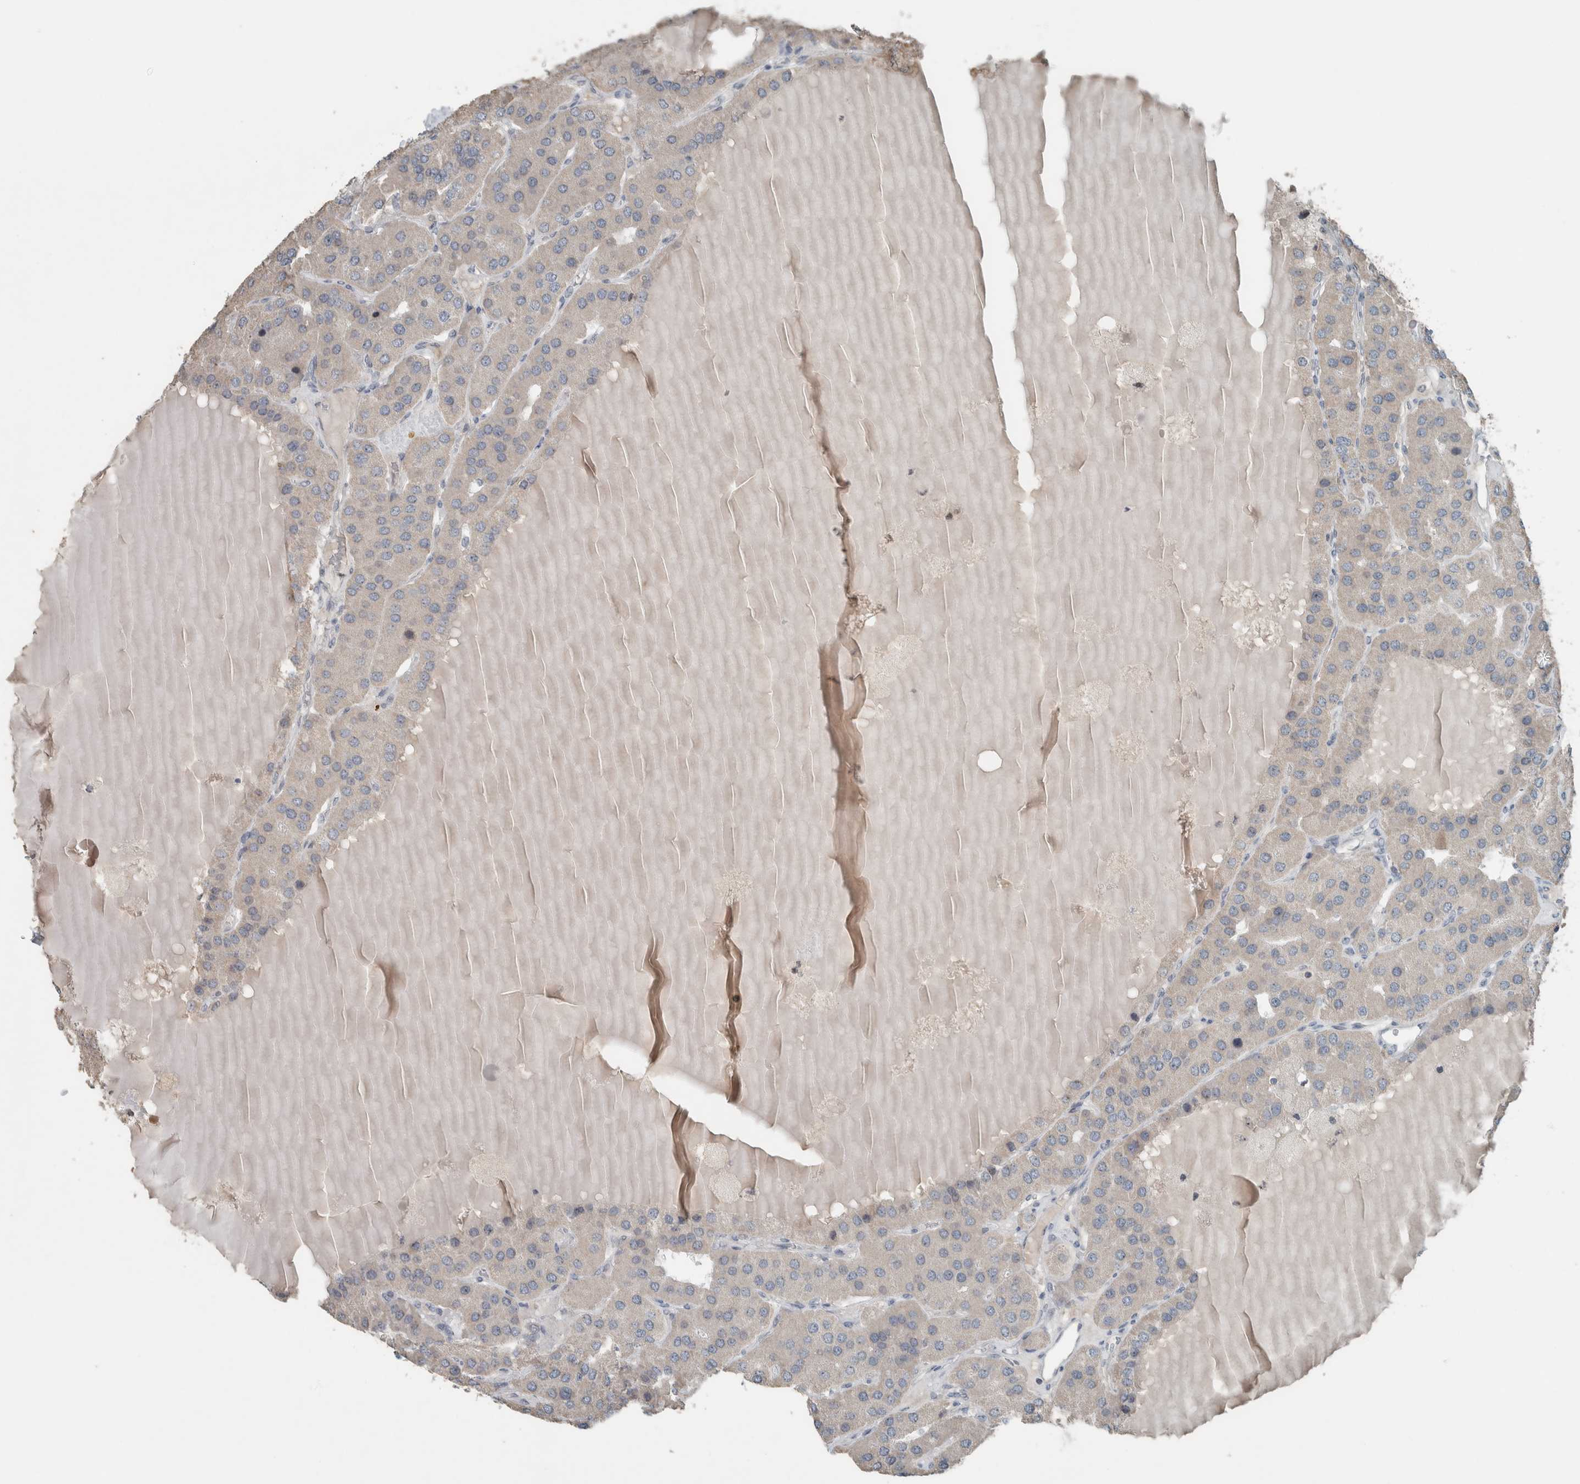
{"staining": {"intensity": "weak", "quantity": "<25%", "location": "cytoplasmic/membranous"}, "tissue": "parathyroid gland", "cell_type": "Glandular cells", "image_type": "normal", "snomed": [{"axis": "morphology", "description": "Normal tissue, NOS"}, {"axis": "morphology", "description": "Adenoma, NOS"}, {"axis": "topography", "description": "Parathyroid gland"}], "caption": "Glandular cells are negative for protein expression in unremarkable human parathyroid gland.", "gene": "RPF1", "patient": {"sex": "female", "age": 86}}